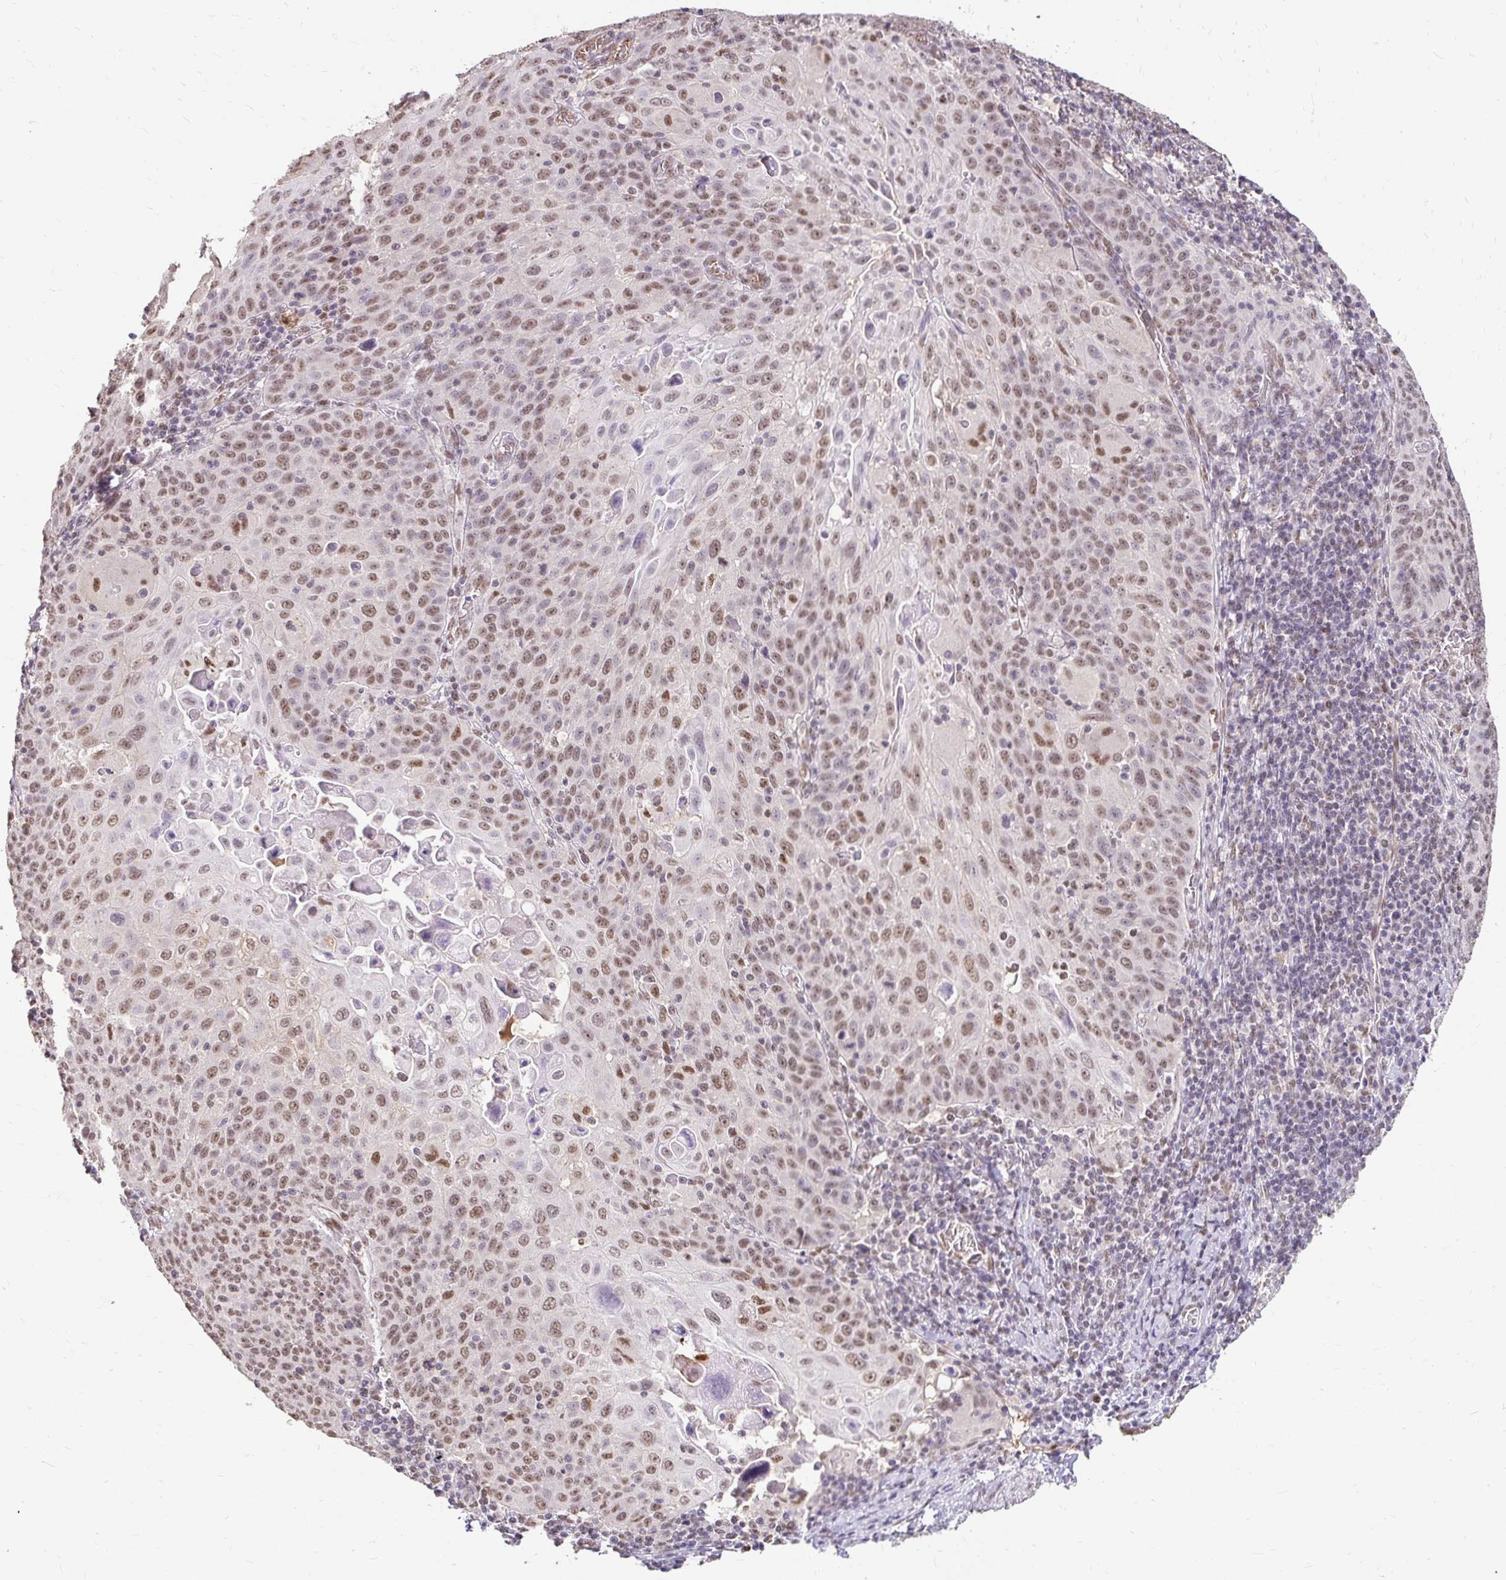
{"staining": {"intensity": "moderate", "quantity": ">75%", "location": "nuclear"}, "tissue": "cervical cancer", "cell_type": "Tumor cells", "image_type": "cancer", "snomed": [{"axis": "morphology", "description": "Squamous cell carcinoma, NOS"}, {"axis": "topography", "description": "Cervix"}], "caption": "This photomicrograph displays immunohistochemistry staining of human cervical cancer, with medium moderate nuclear expression in about >75% of tumor cells.", "gene": "RIMS4", "patient": {"sex": "female", "age": 65}}